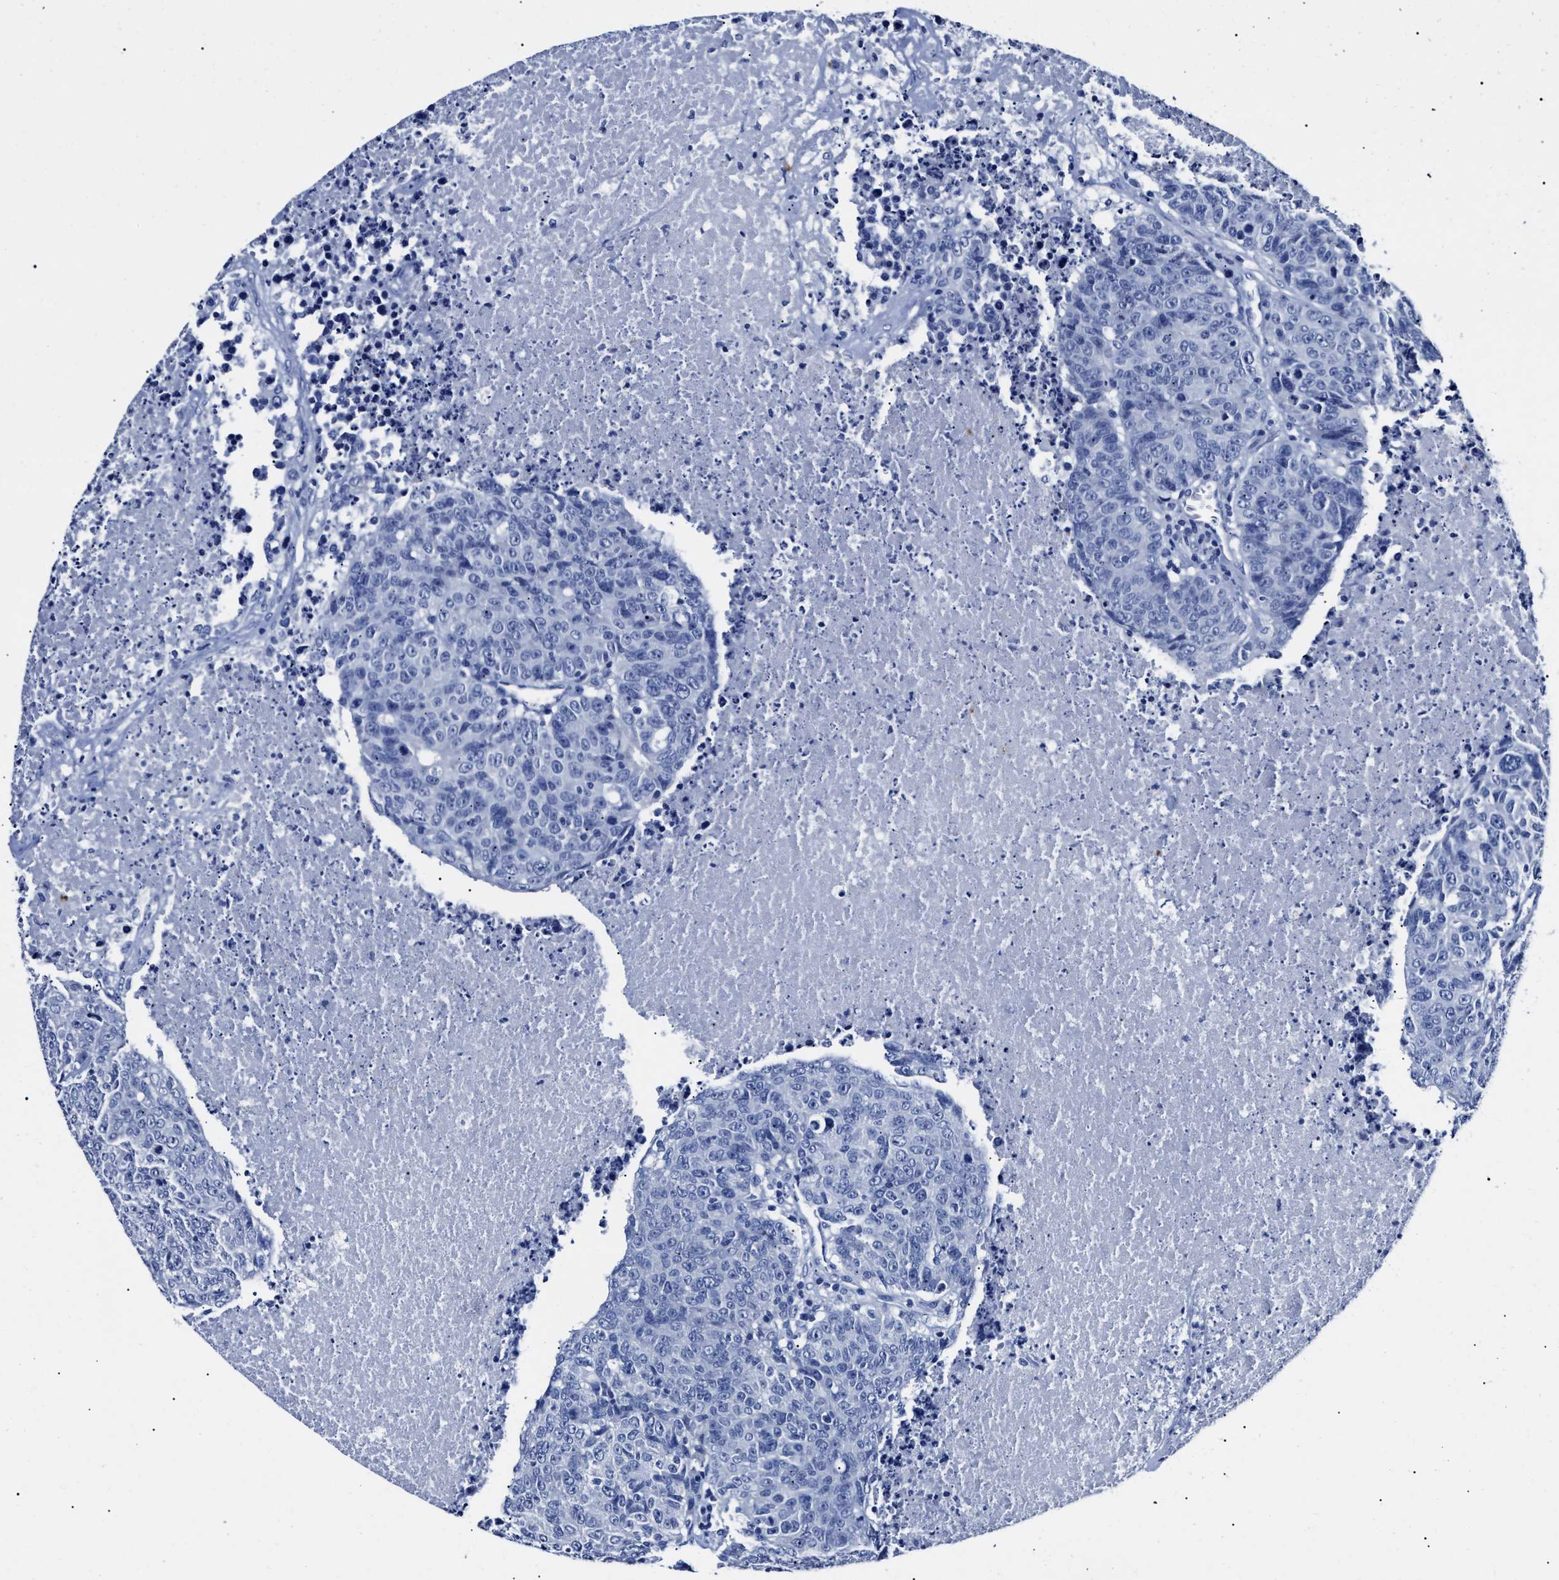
{"staining": {"intensity": "negative", "quantity": "none", "location": "none"}, "tissue": "colorectal cancer", "cell_type": "Tumor cells", "image_type": "cancer", "snomed": [{"axis": "morphology", "description": "Adenocarcinoma, NOS"}, {"axis": "topography", "description": "Colon"}], "caption": "Immunohistochemistry micrograph of neoplastic tissue: colorectal cancer (adenocarcinoma) stained with DAB (3,3'-diaminobenzidine) demonstrates no significant protein staining in tumor cells.", "gene": "ALPG", "patient": {"sex": "female", "age": 53}}